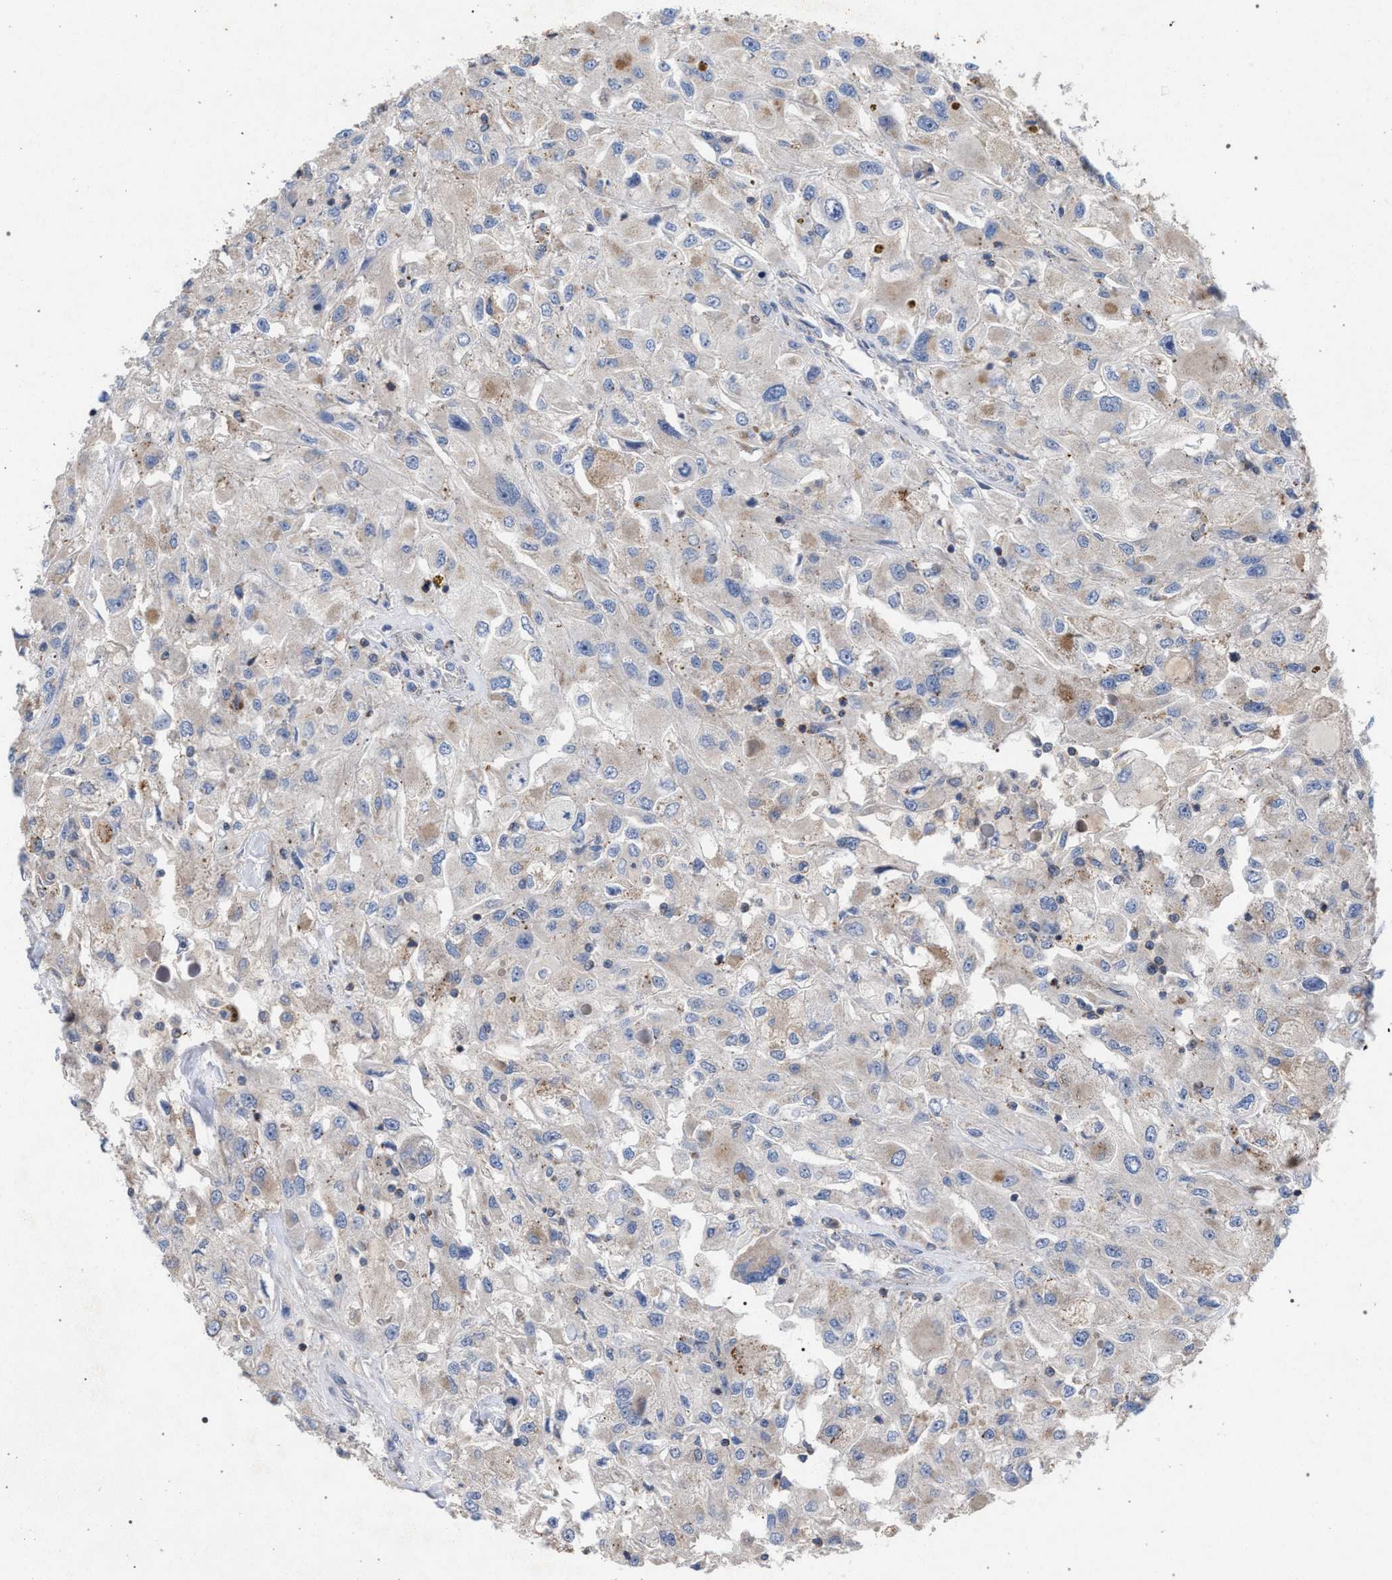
{"staining": {"intensity": "weak", "quantity": "<25%", "location": "cytoplasmic/membranous"}, "tissue": "renal cancer", "cell_type": "Tumor cells", "image_type": "cancer", "snomed": [{"axis": "morphology", "description": "Adenocarcinoma, NOS"}, {"axis": "topography", "description": "Kidney"}], "caption": "DAB immunohistochemical staining of renal adenocarcinoma displays no significant expression in tumor cells.", "gene": "VPS13A", "patient": {"sex": "female", "age": 52}}